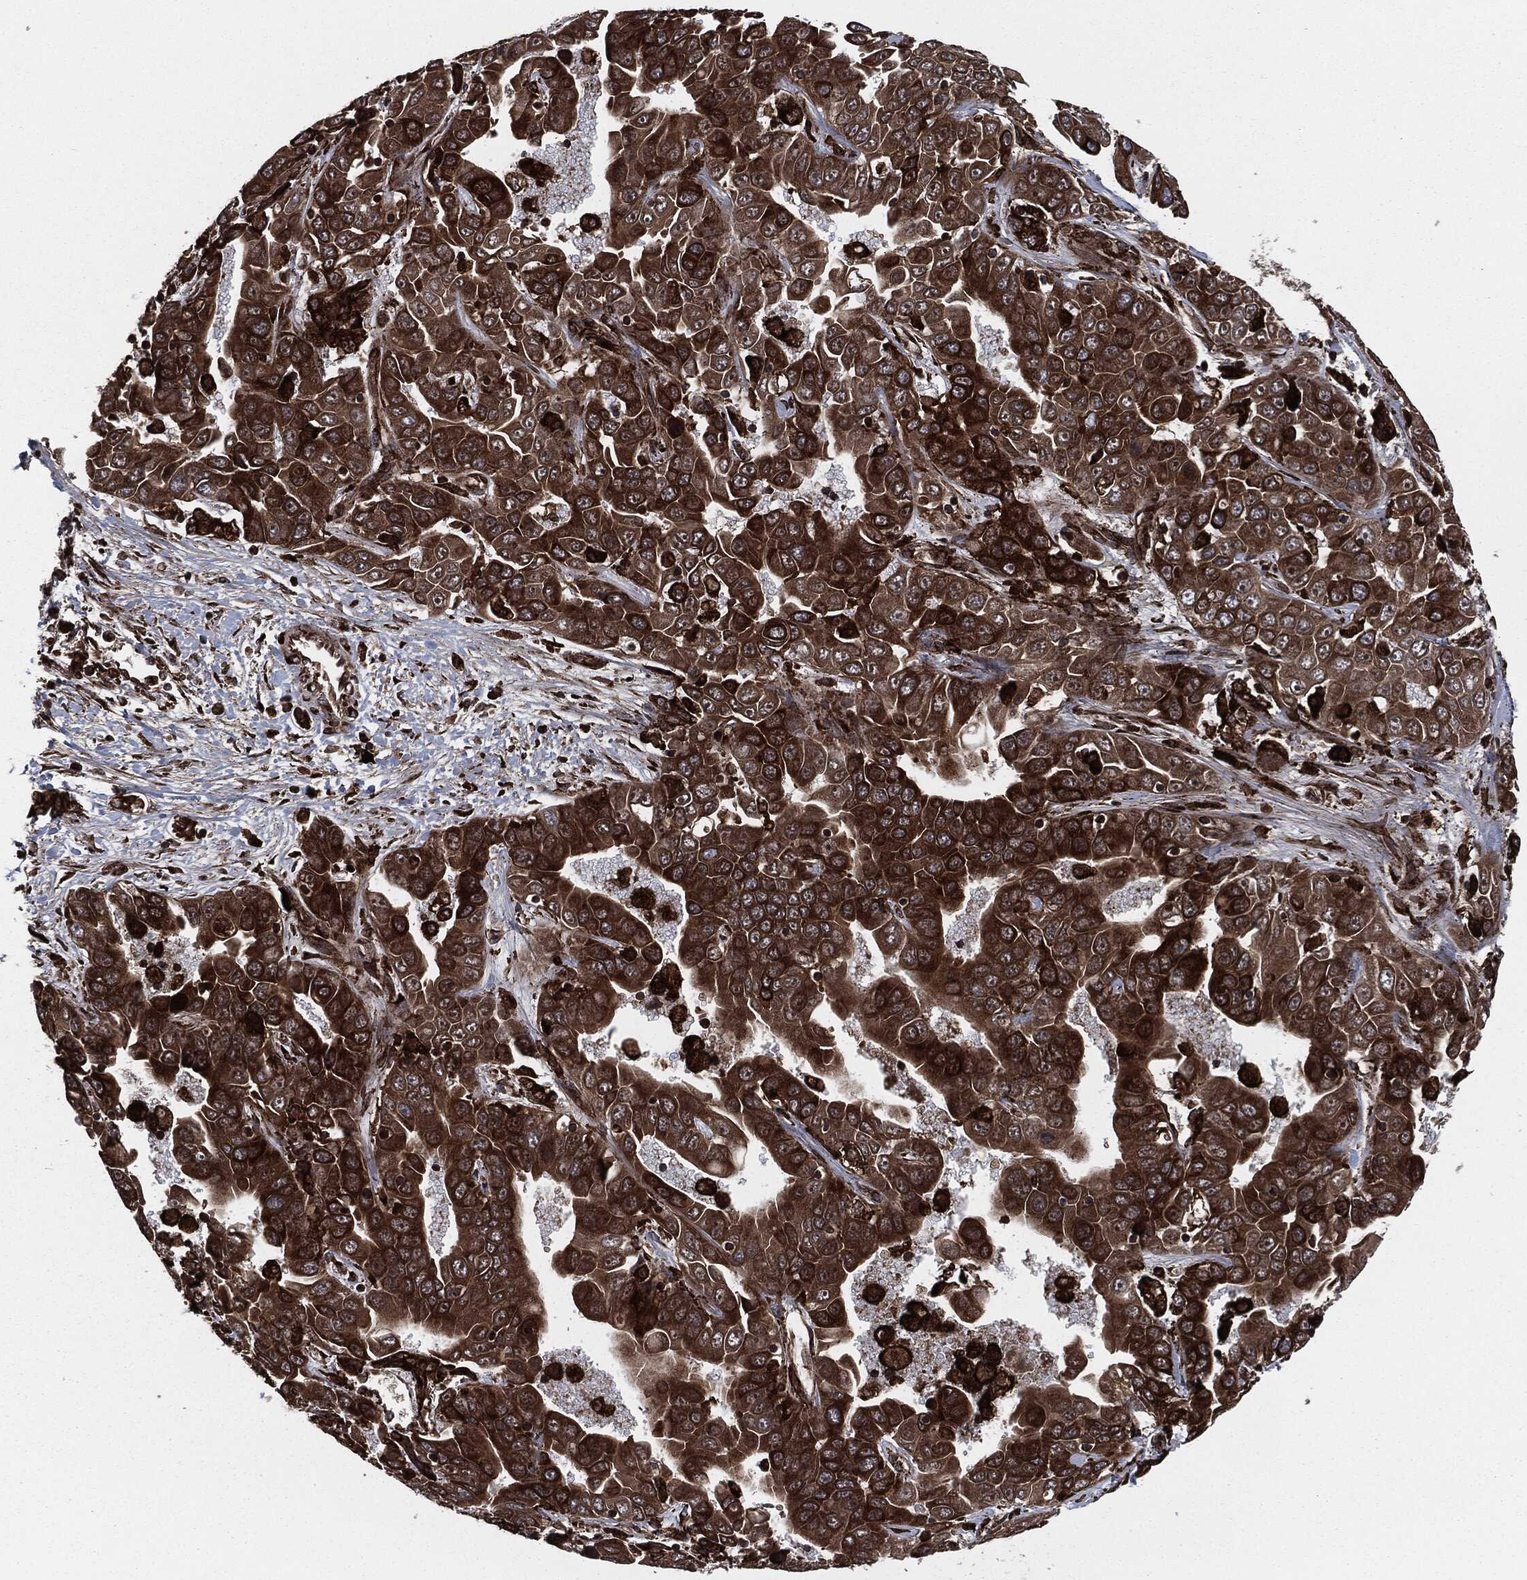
{"staining": {"intensity": "strong", "quantity": ">75%", "location": "cytoplasmic/membranous"}, "tissue": "liver cancer", "cell_type": "Tumor cells", "image_type": "cancer", "snomed": [{"axis": "morphology", "description": "Cholangiocarcinoma"}, {"axis": "topography", "description": "Liver"}], "caption": "Immunohistochemical staining of liver cancer (cholangiocarcinoma) exhibits high levels of strong cytoplasmic/membranous protein expression in about >75% of tumor cells.", "gene": "CALR", "patient": {"sex": "female", "age": 52}}